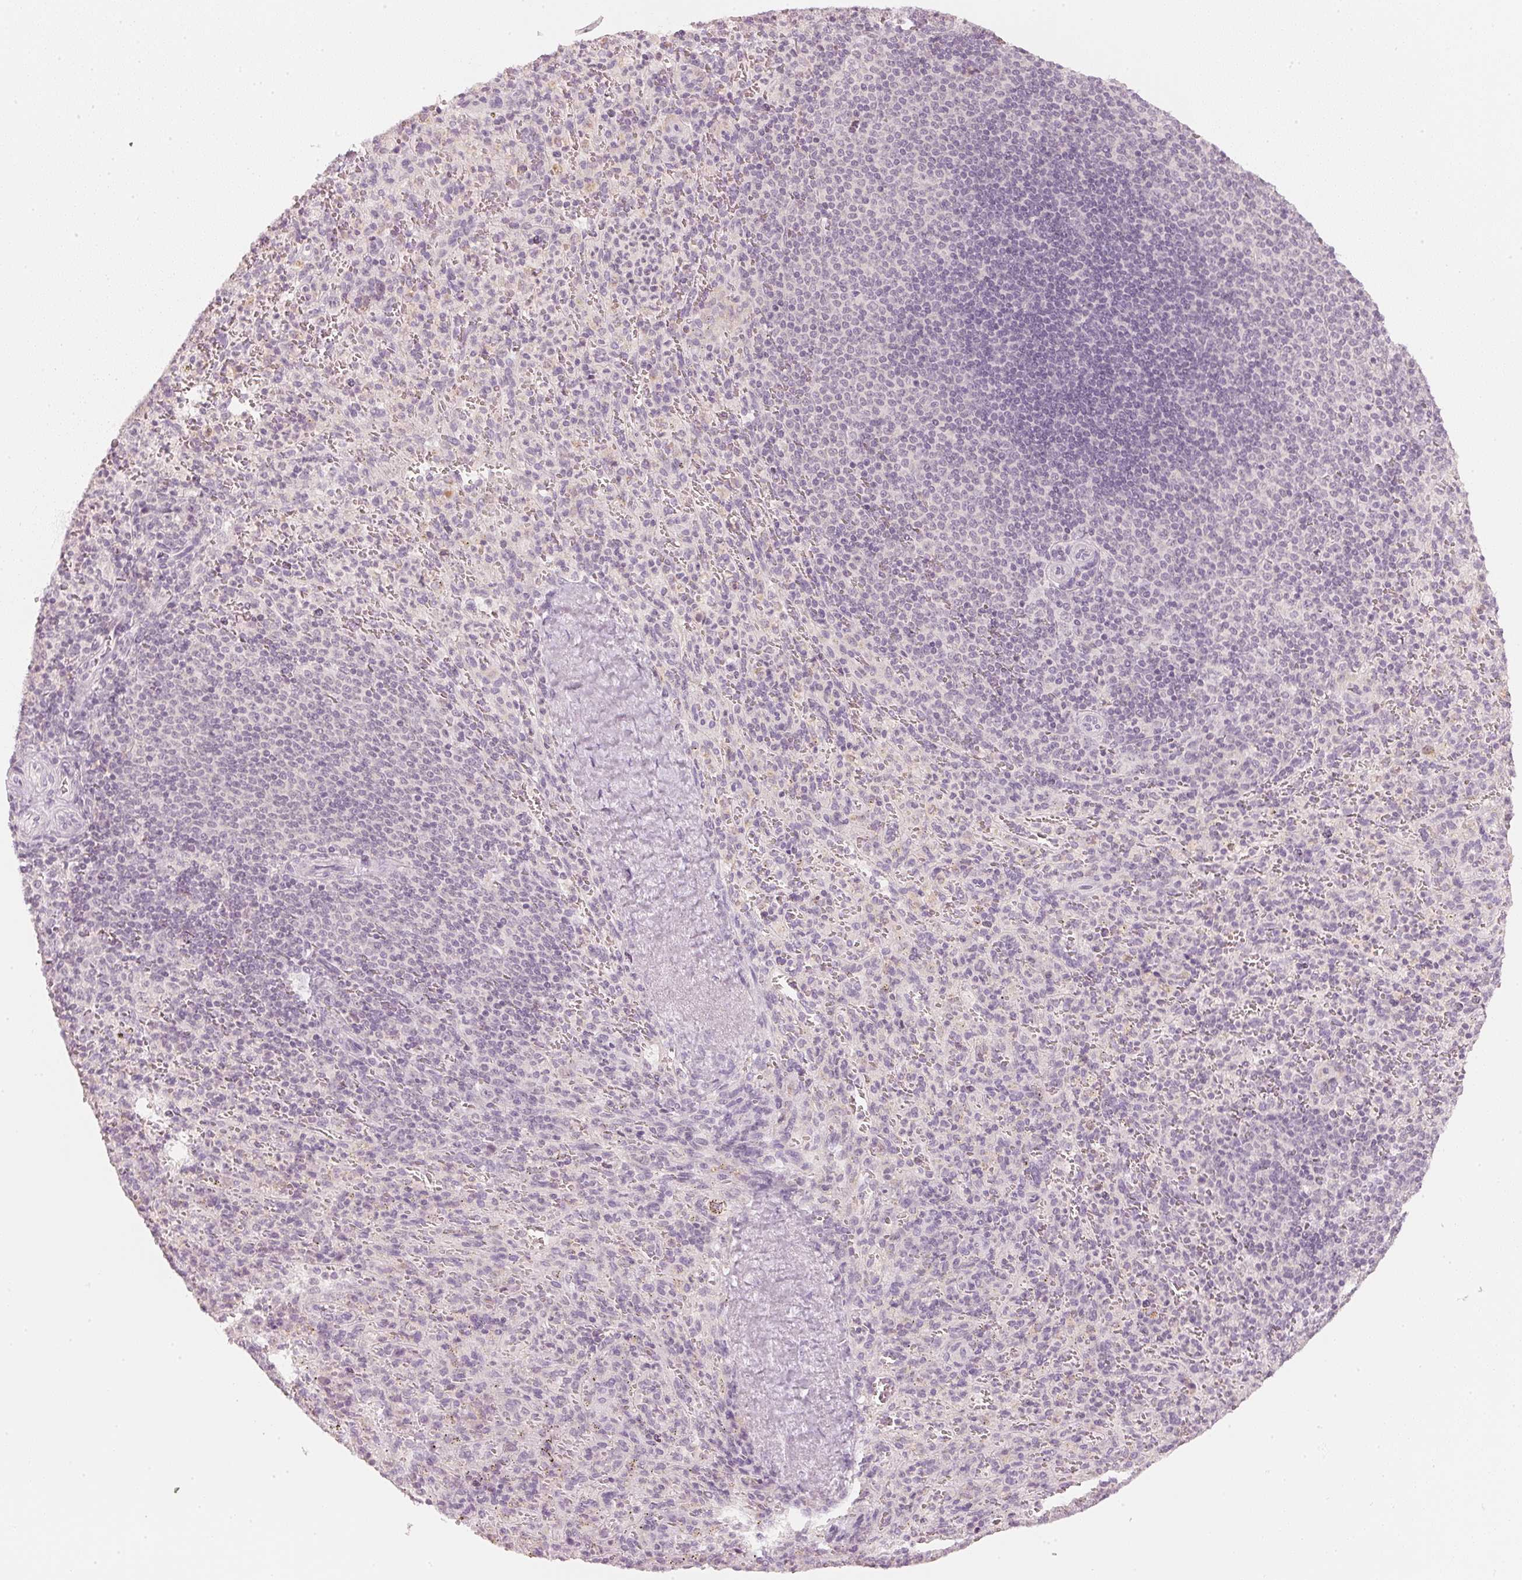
{"staining": {"intensity": "negative", "quantity": "none", "location": "none"}, "tissue": "spleen", "cell_type": "Cells in red pulp", "image_type": "normal", "snomed": [{"axis": "morphology", "description": "Normal tissue, NOS"}, {"axis": "topography", "description": "Spleen"}], "caption": "A high-resolution histopathology image shows immunohistochemistry staining of benign spleen, which exhibits no significant positivity in cells in red pulp.", "gene": "CFAP276", "patient": {"sex": "male", "age": 57}}